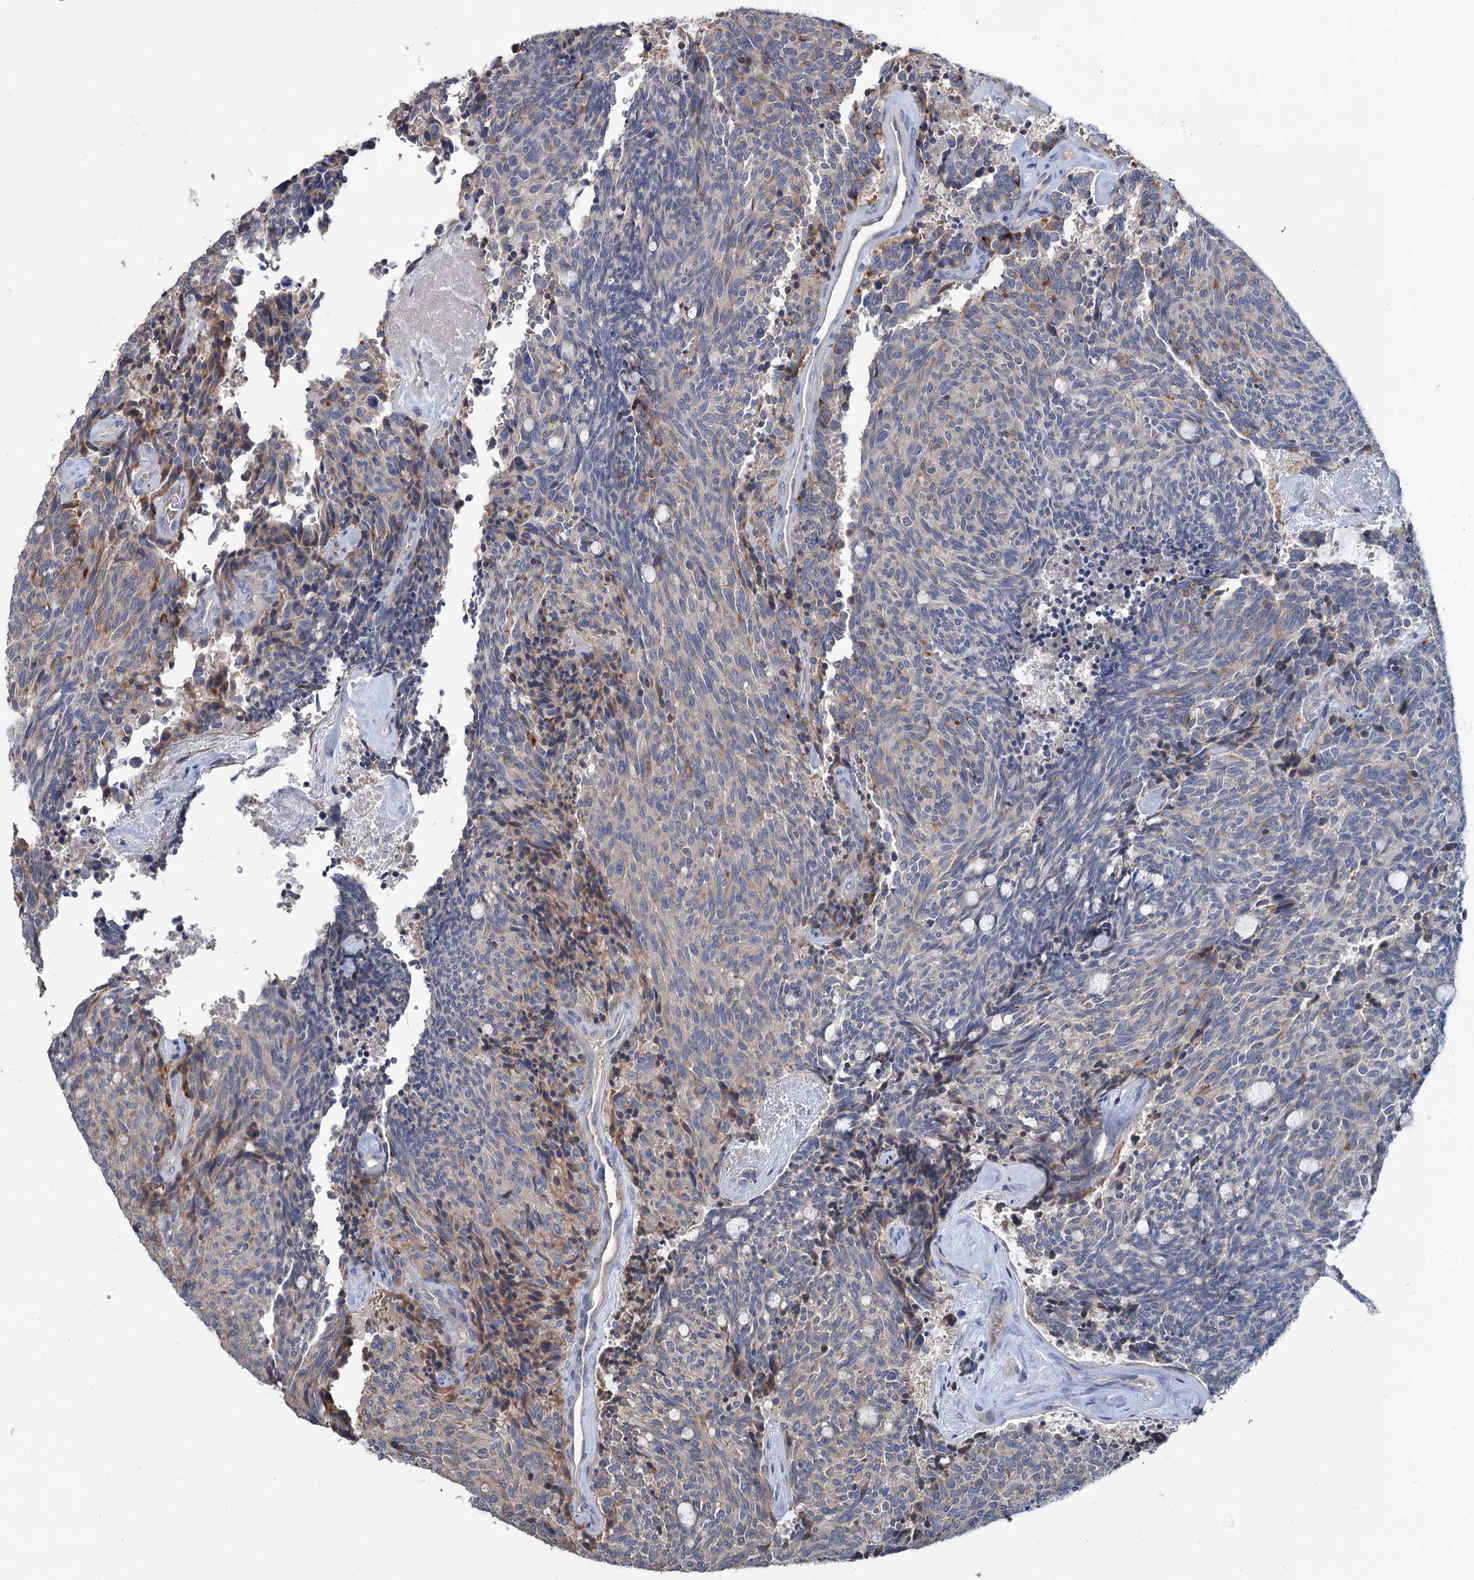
{"staining": {"intensity": "negative", "quantity": "none", "location": "none"}, "tissue": "carcinoid", "cell_type": "Tumor cells", "image_type": "cancer", "snomed": [{"axis": "morphology", "description": "Carcinoid, malignant, NOS"}, {"axis": "topography", "description": "Pancreas"}], "caption": "IHC of carcinoid demonstrates no expression in tumor cells.", "gene": "URAD", "patient": {"sex": "female", "age": 54}}